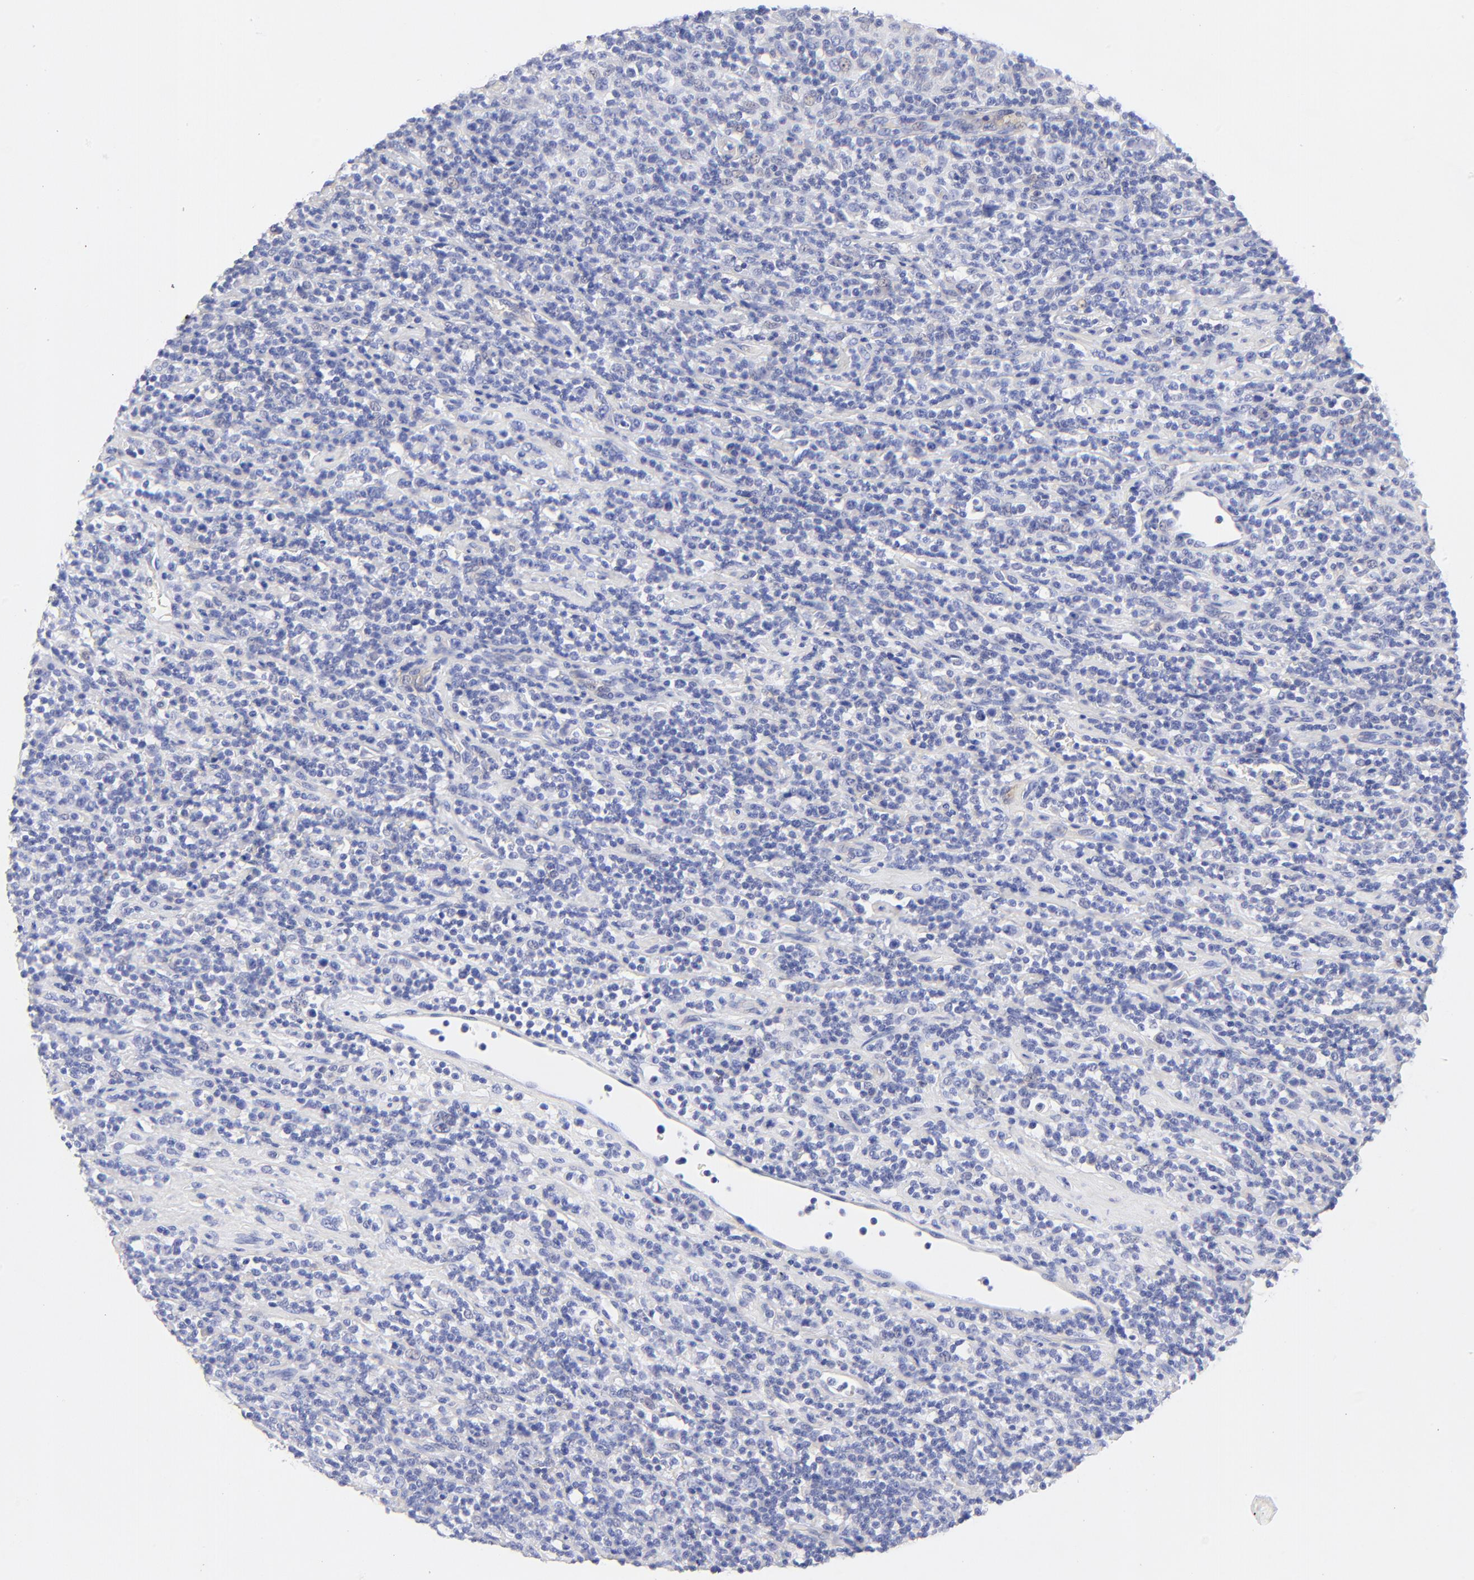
{"staining": {"intensity": "negative", "quantity": "none", "location": "none"}, "tissue": "lymphoma", "cell_type": "Tumor cells", "image_type": "cancer", "snomed": [{"axis": "morphology", "description": "Hodgkin's disease, NOS"}, {"axis": "topography", "description": "Lymph node"}], "caption": "Tumor cells show no significant positivity in lymphoma.", "gene": "HORMAD2", "patient": {"sex": "male", "age": 65}}